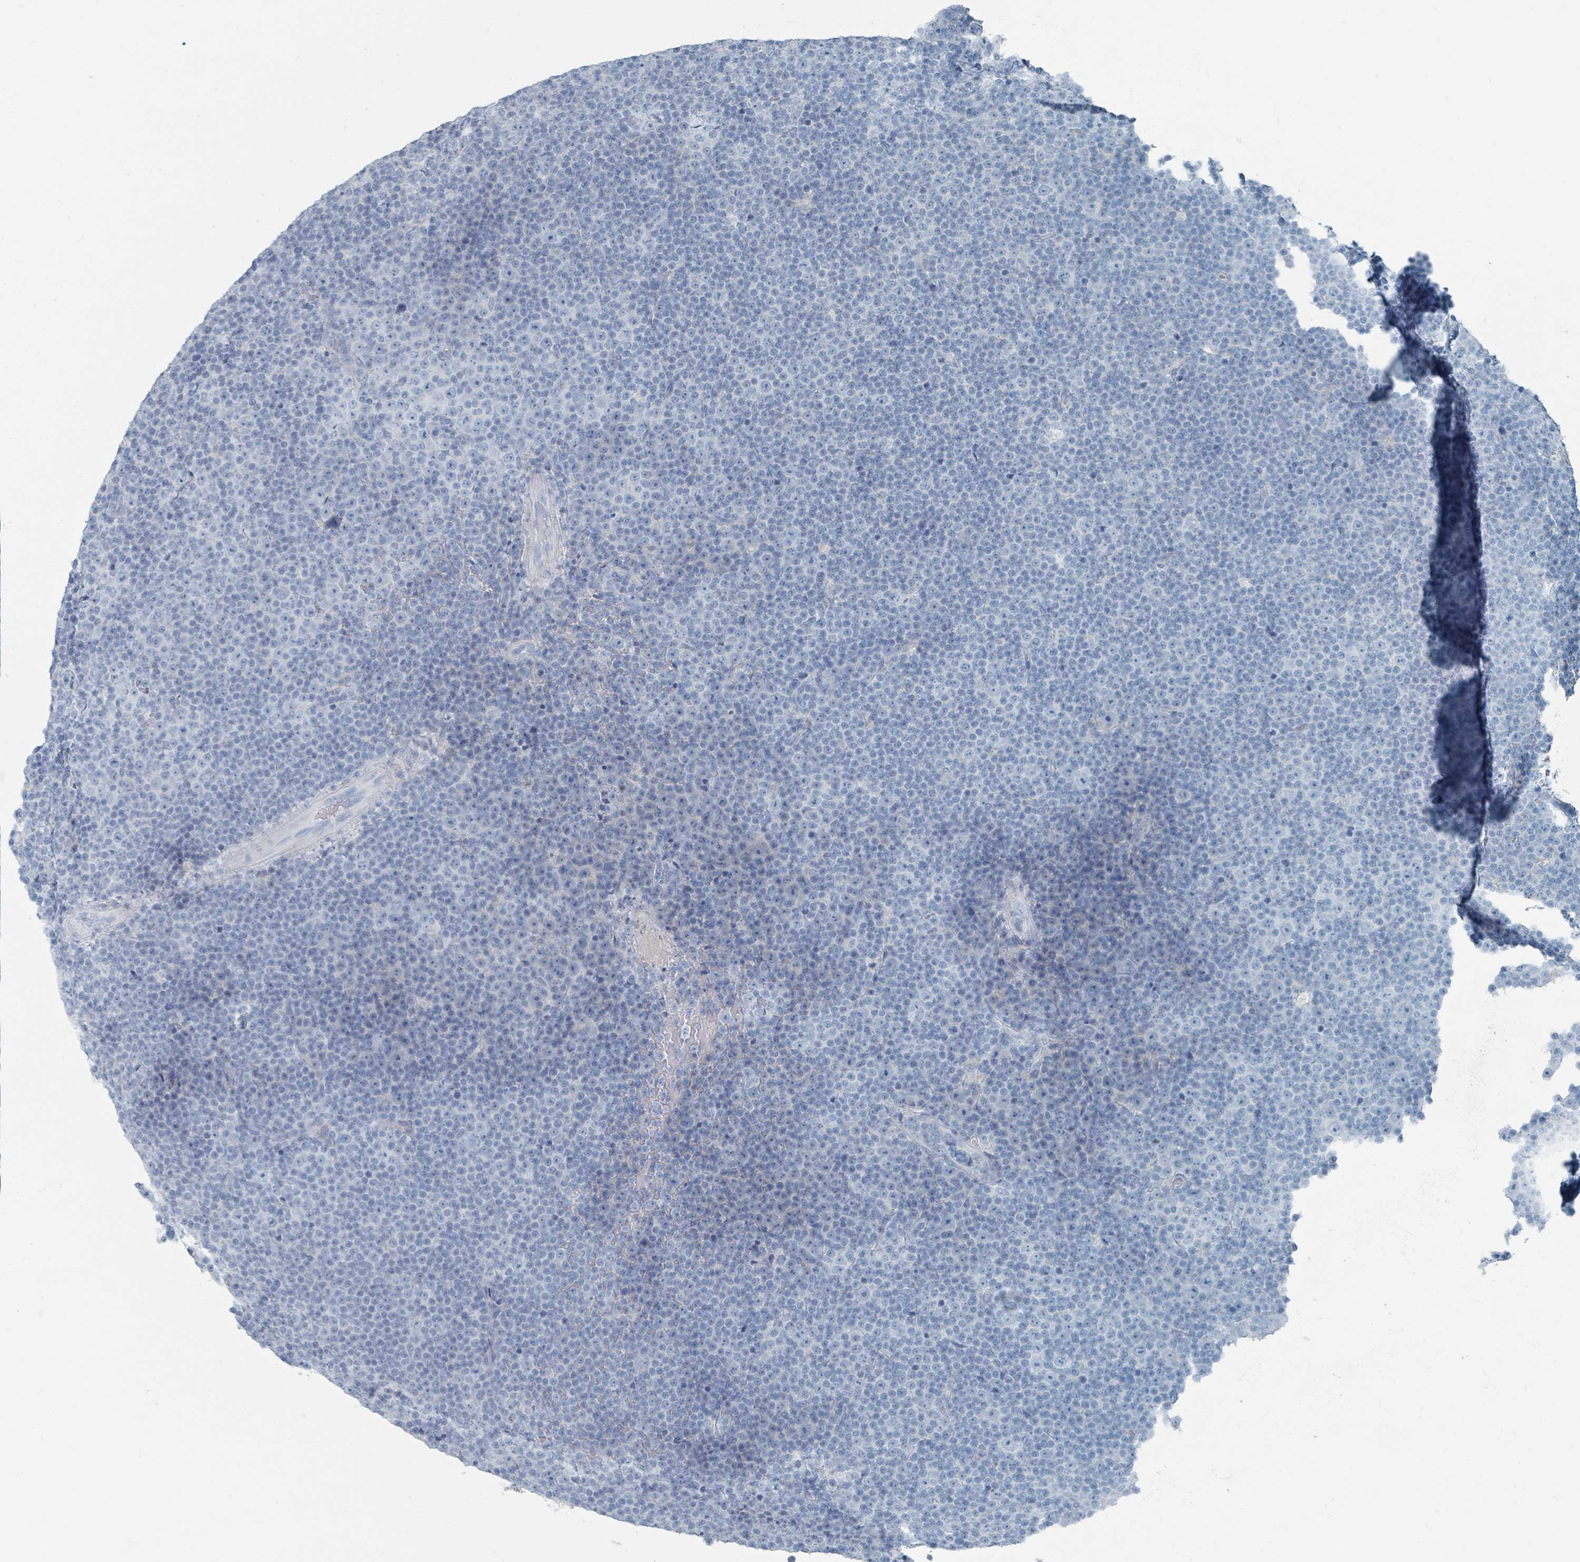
{"staining": {"intensity": "negative", "quantity": "none", "location": "none"}, "tissue": "lymphoma", "cell_type": "Tumor cells", "image_type": "cancer", "snomed": [{"axis": "morphology", "description": "Malignant lymphoma, non-Hodgkin's type, Low grade"}, {"axis": "topography", "description": "Lymph node"}], "caption": "Immunohistochemistry (IHC) micrograph of neoplastic tissue: human low-grade malignant lymphoma, non-Hodgkin's type stained with DAB displays no significant protein staining in tumor cells.", "gene": "GAMT", "patient": {"sex": "female", "age": 67}}